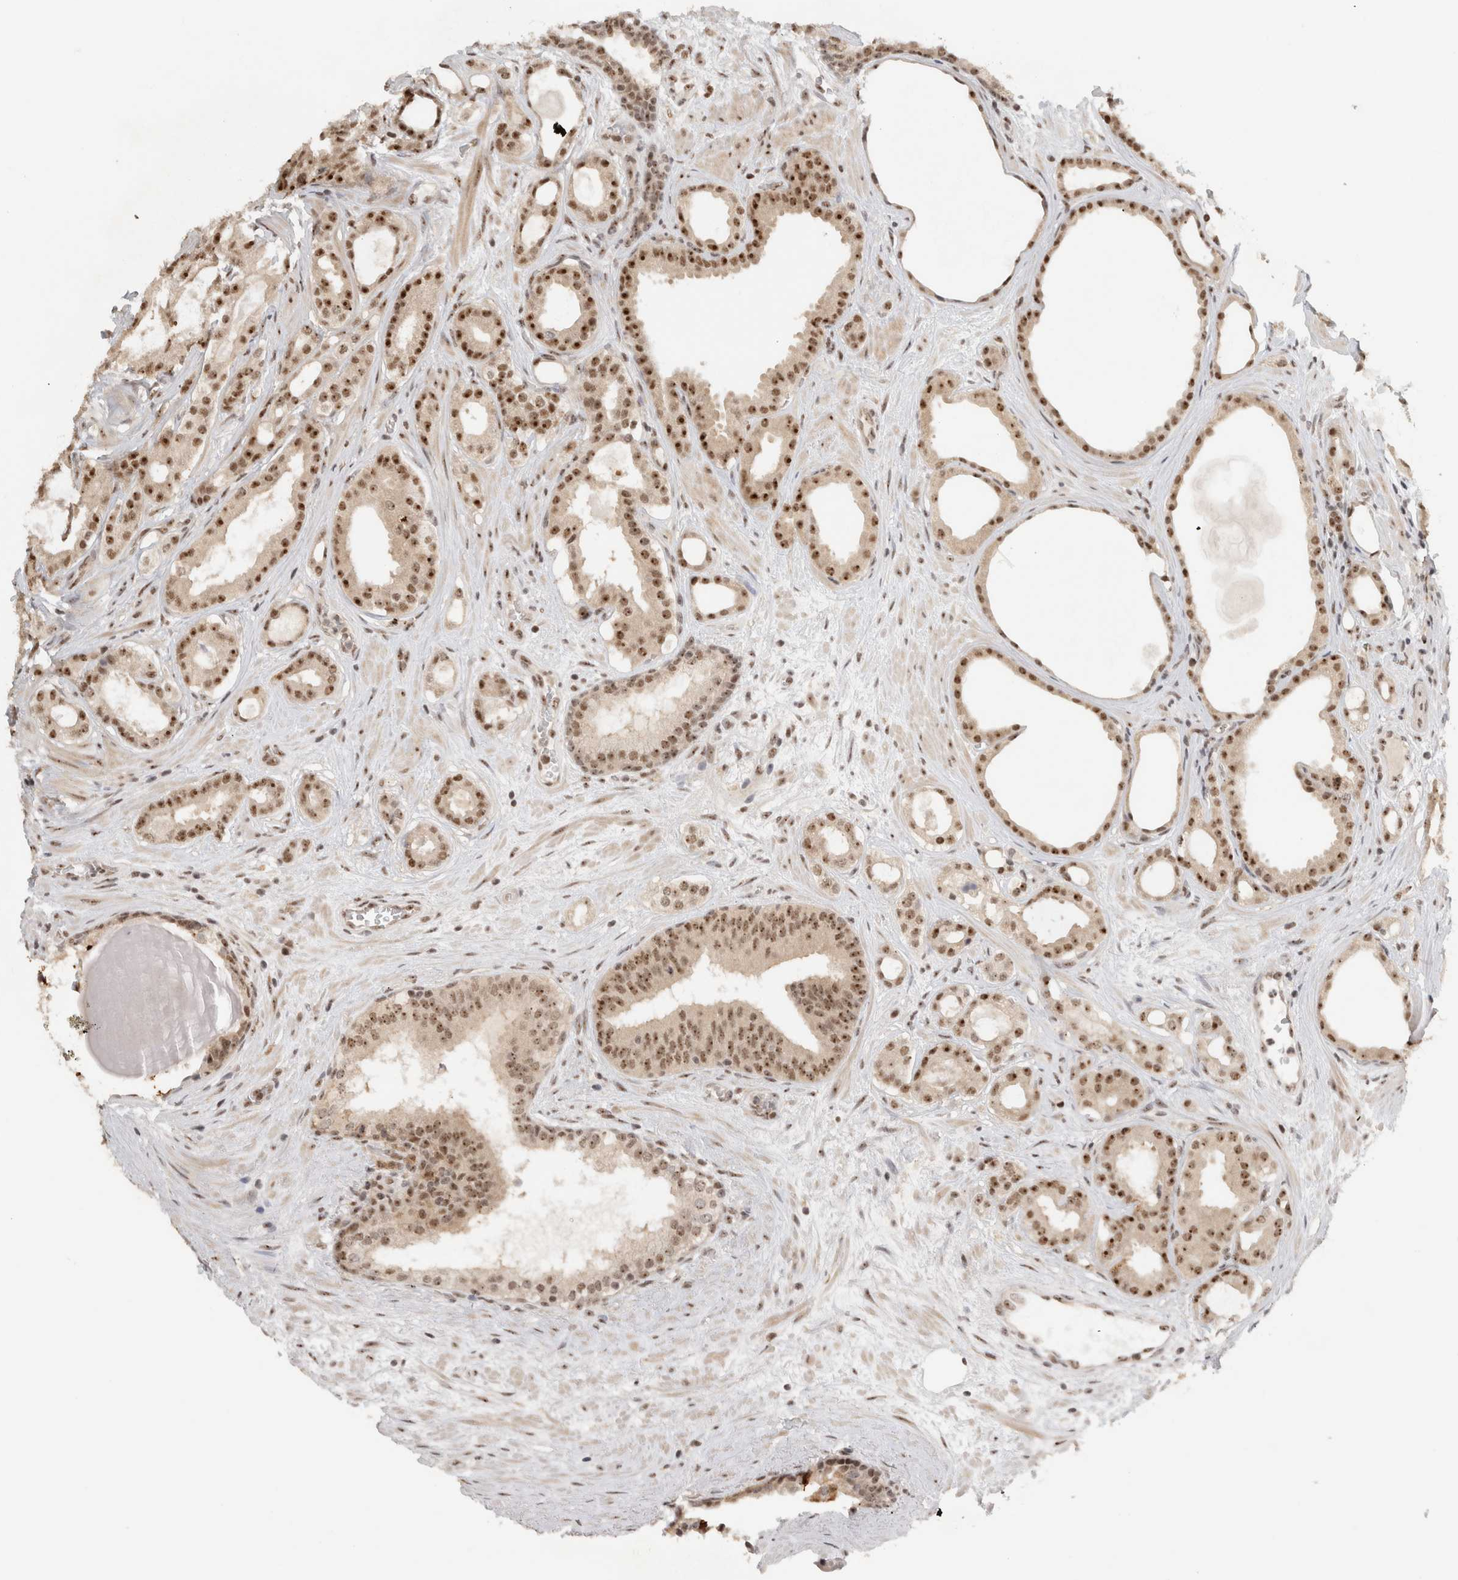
{"staining": {"intensity": "strong", "quantity": ">75%", "location": "nuclear"}, "tissue": "prostate cancer", "cell_type": "Tumor cells", "image_type": "cancer", "snomed": [{"axis": "morphology", "description": "Adenocarcinoma, High grade"}, {"axis": "topography", "description": "Prostate"}], "caption": "This image demonstrates immunohistochemistry staining of human prostate cancer, with high strong nuclear expression in approximately >75% of tumor cells.", "gene": "EBNA1BP2", "patient": {"sex": "male", "age": 60}}